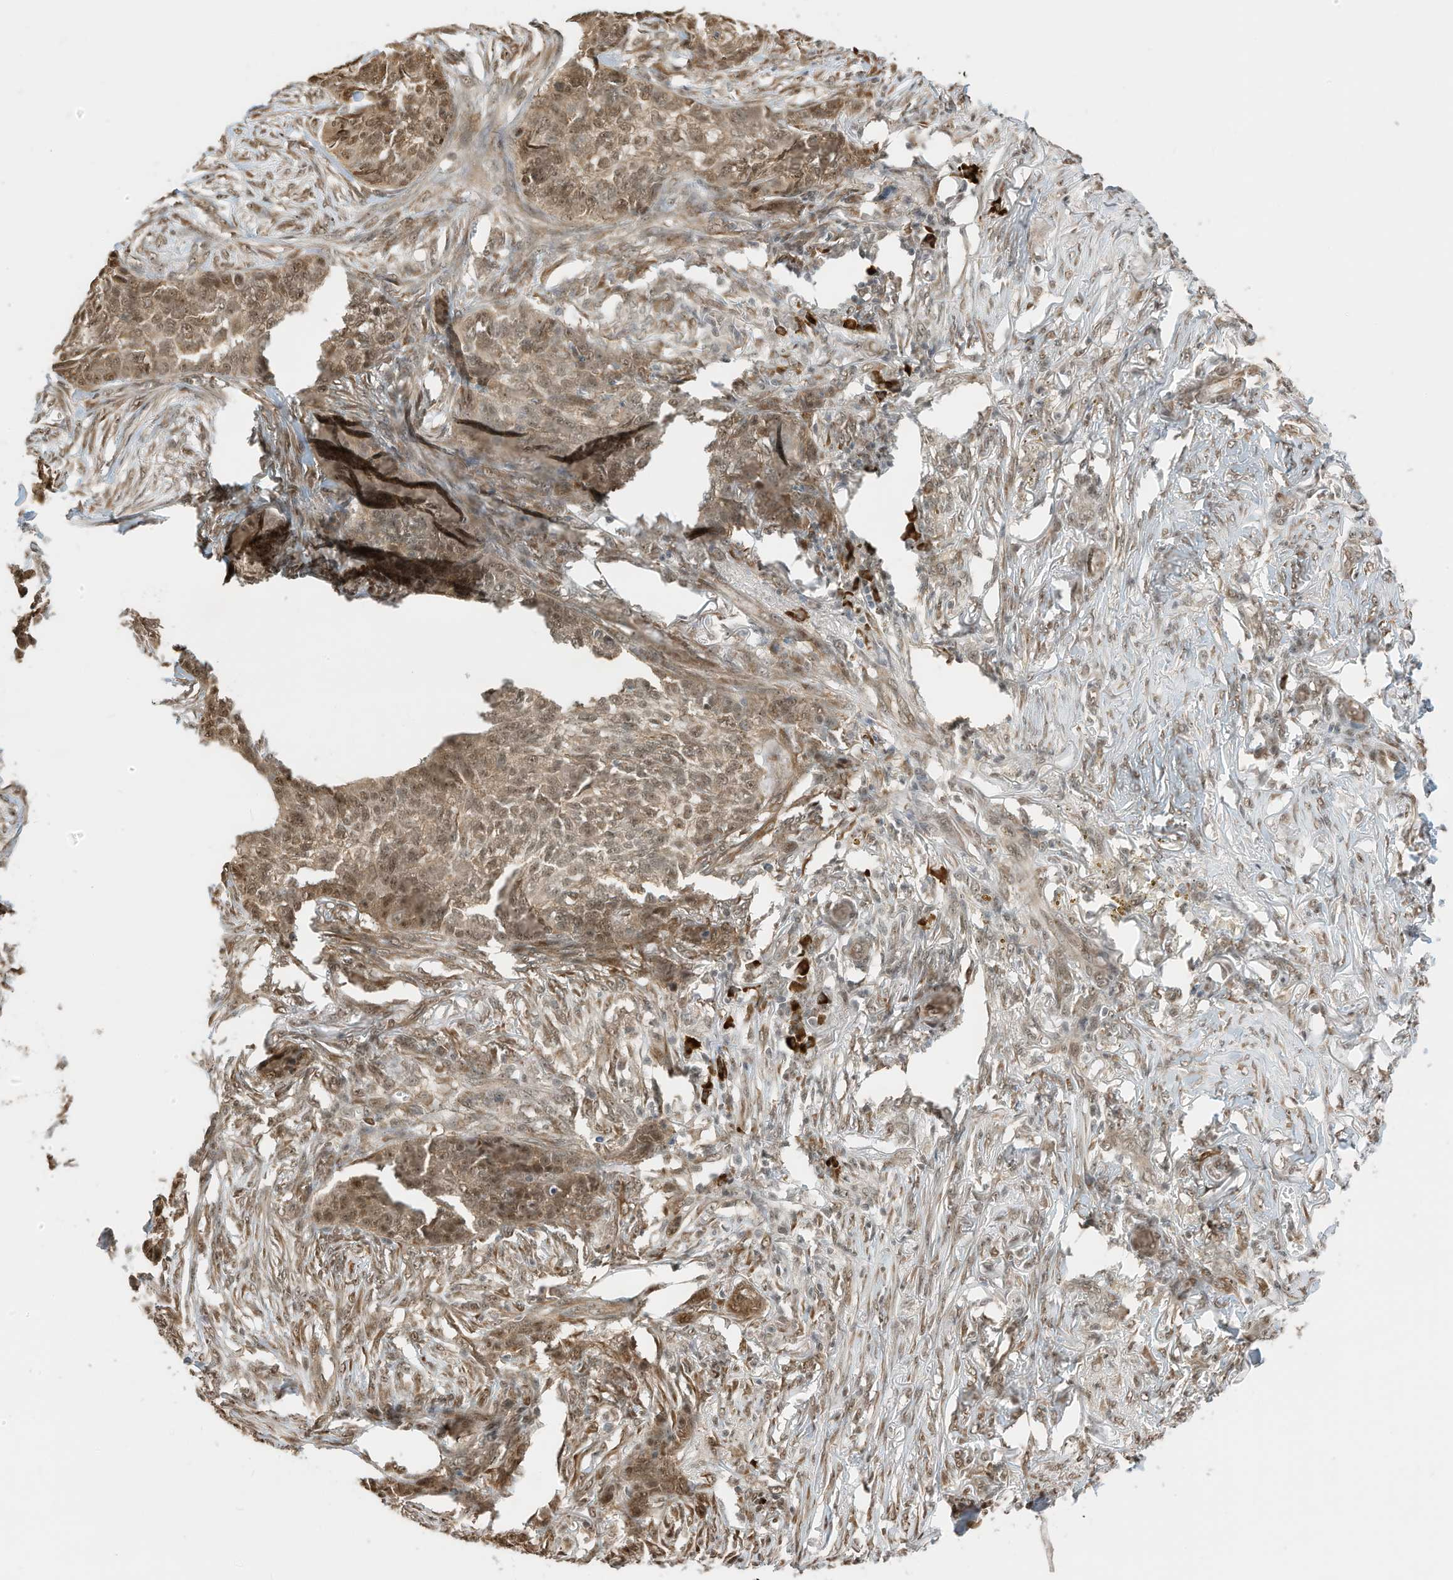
{"staining": {"intensity": "moderate", "quantity": ">75%", "location": "nuclear"}, "tissue": "skin cancer", "cell_type": "Tumor cells", "image_type": "cancer", "snomed": [{"axis": "morphology", "description": "Basal cell carcinoma"}, {"axis": "topography", "description": "Skin"}], "caption": "Skin cancer was stained to show a protein in brown. There is medium levels of moderate nuclear staining in approximately >75% of tumor cells. (IHC, brightfield microscopy, high magnification).", "gene": "ZNF195", "patient": {"sex": "male", "age": 85}}